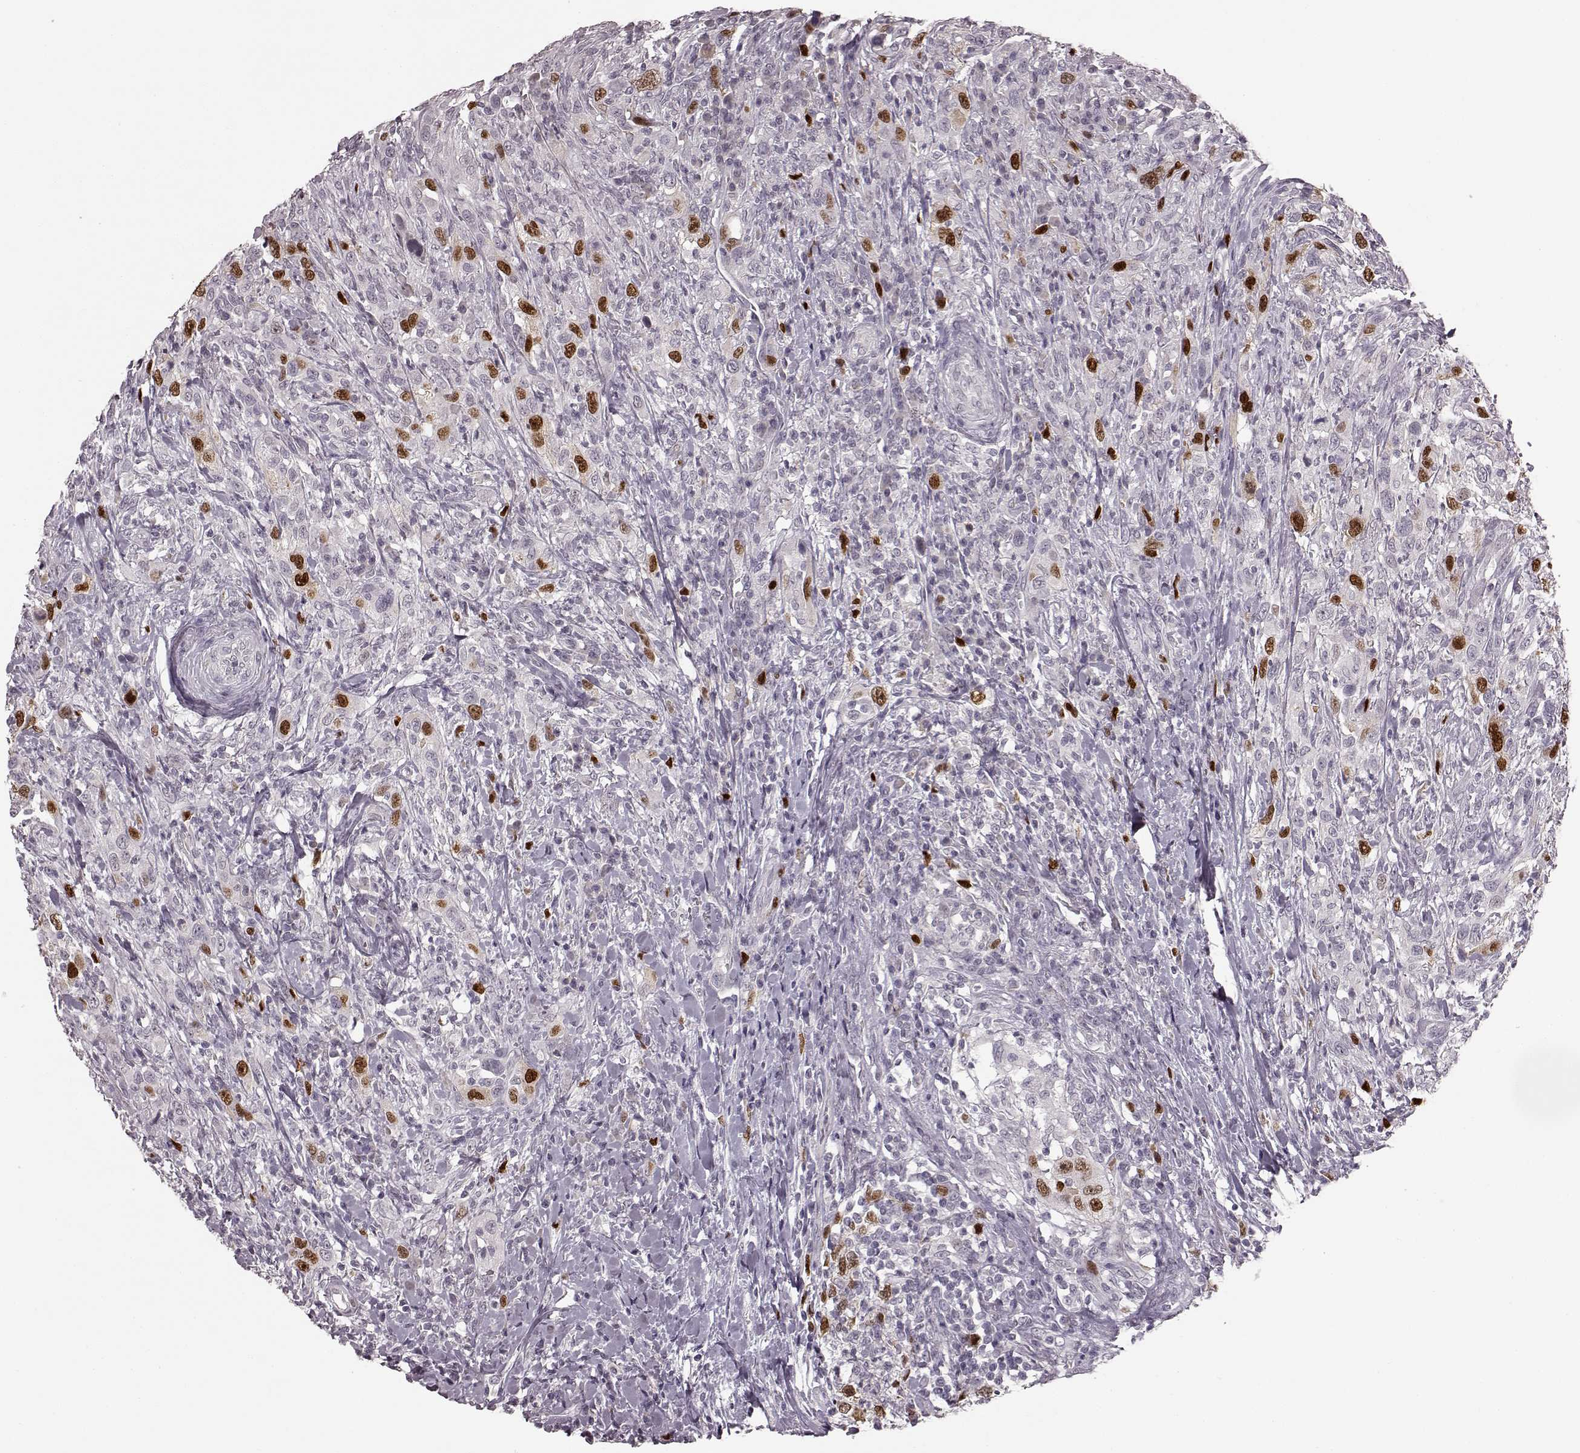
{"staining": {"intensity": "strong", "quantity": "<25%", "location": "nuclear"}, "tissue": "urothelial cancer", "cell_type": "Tumor cells", "image_type": "cancer", "snomed": [{"axis": "morphology", "description": "Urothelial carcinoma, NOS"}, {"axis": "morphology", "description": "Urothelial carcinoma, High grade"}, {"axis": "topography", "description": "Urinary bladder"}], "caption": "Human transitional cell carcinoma stained with a brown dye demonstrates strong nuclear positive staining in approximately <25% of tumor cells.", "gene": "CCNA2", "patient": {"sex": "female", "age": 64}}